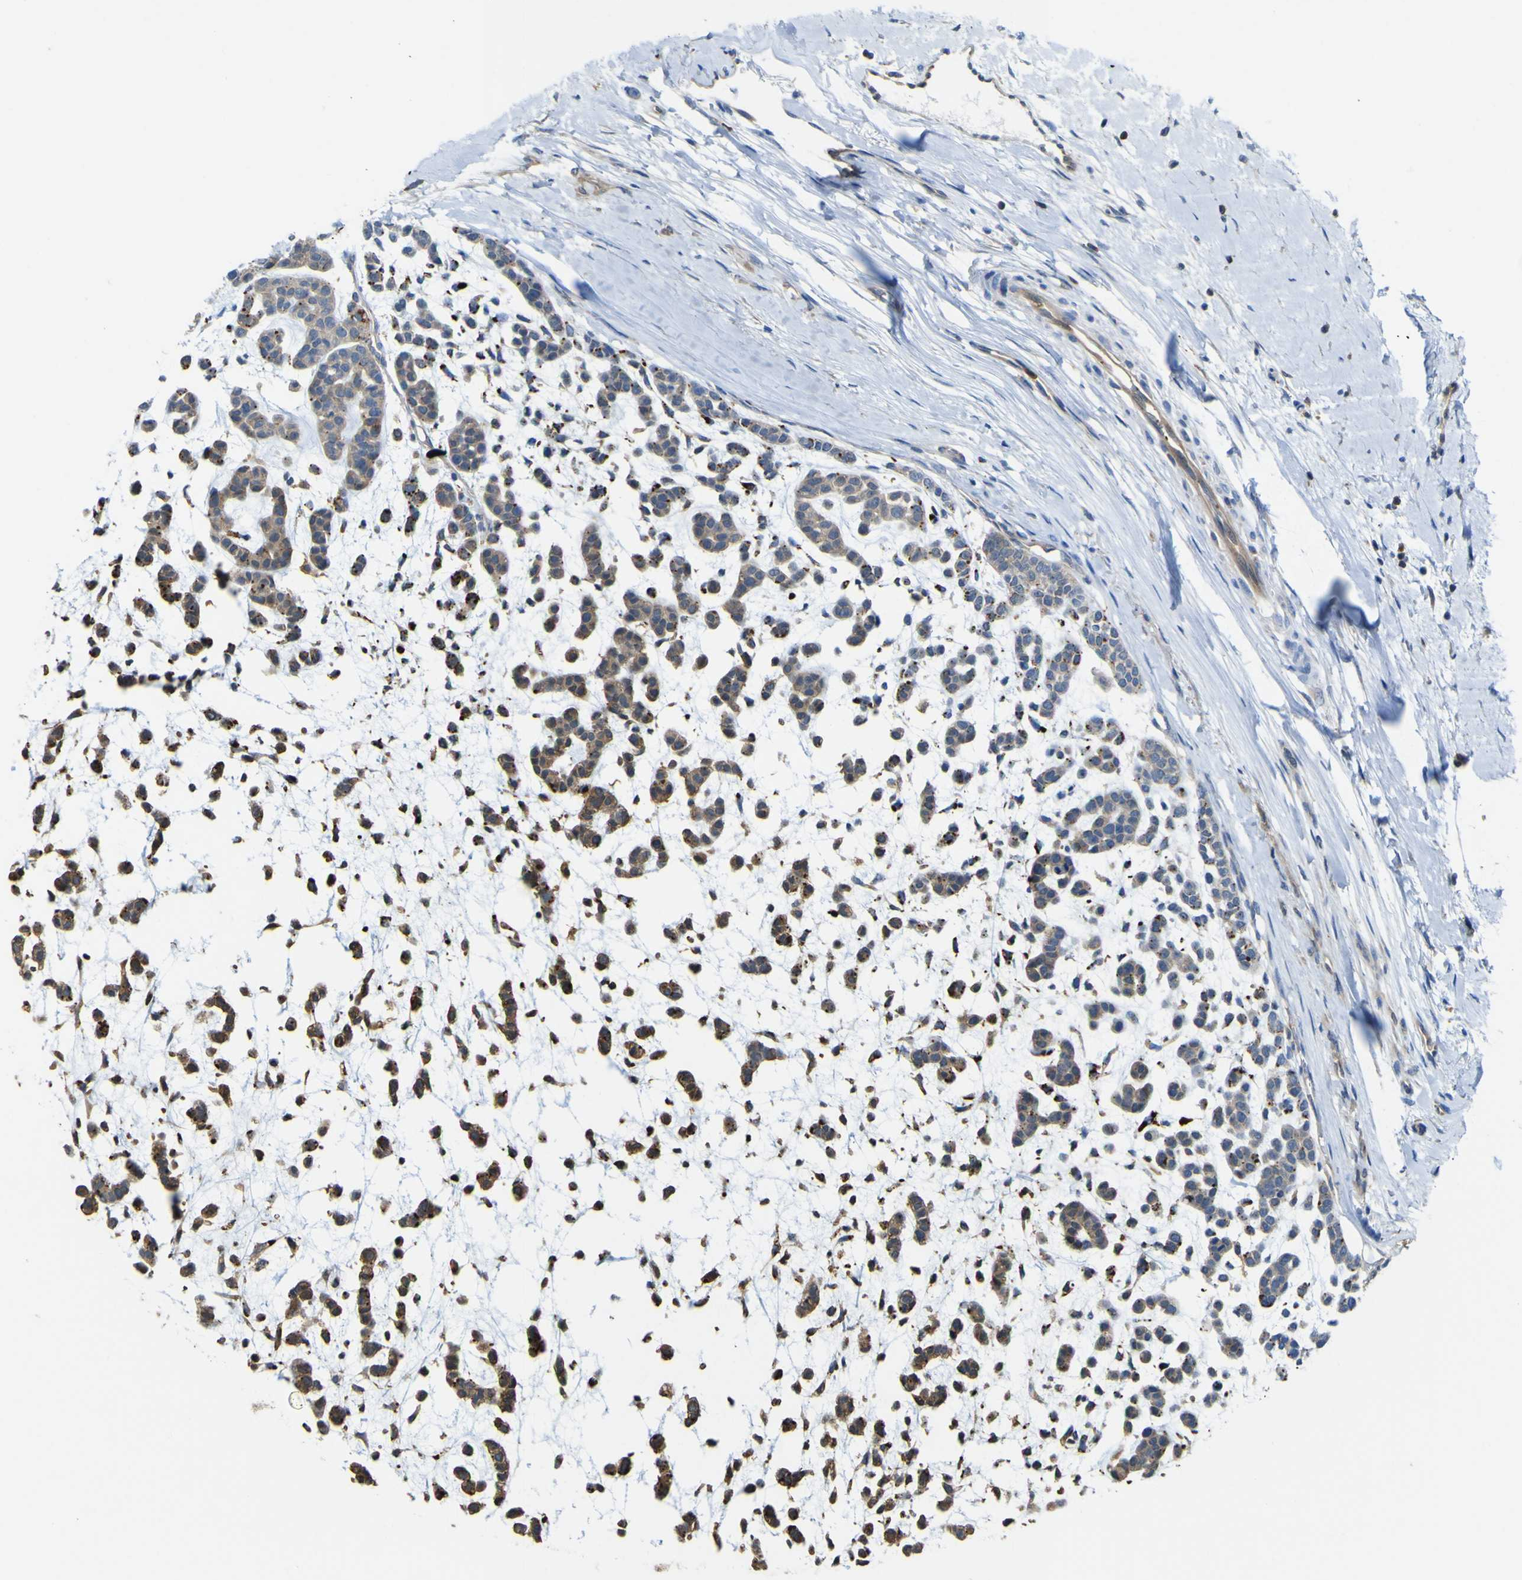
{"staining": {"intensity": "moderate", "quantity": ">75%", "location": "cytoplasmic/membranous"}, "tissue": "head and neck cancer", "cell_type": "Tumor cells", "image_type": "cancer", "snomed": [{"axis": "morphology", "description": "Adenocarcinoma, NOS"}, {"axis": "morphology", "description": "Adenoma, NOS"}, {"axis": "topography", "description": "Head-Neck"}], "caption": "Tumor cells display medium levels of moderate cytoplasmic/membranous expression in approximately >75% of cells in adenocarcinoma (head and neck). (DAB = brown stain, brightfield microscopy at high magnification).", "gene": "ABHD3", "patient": {"sex": "female", "age": 55}}